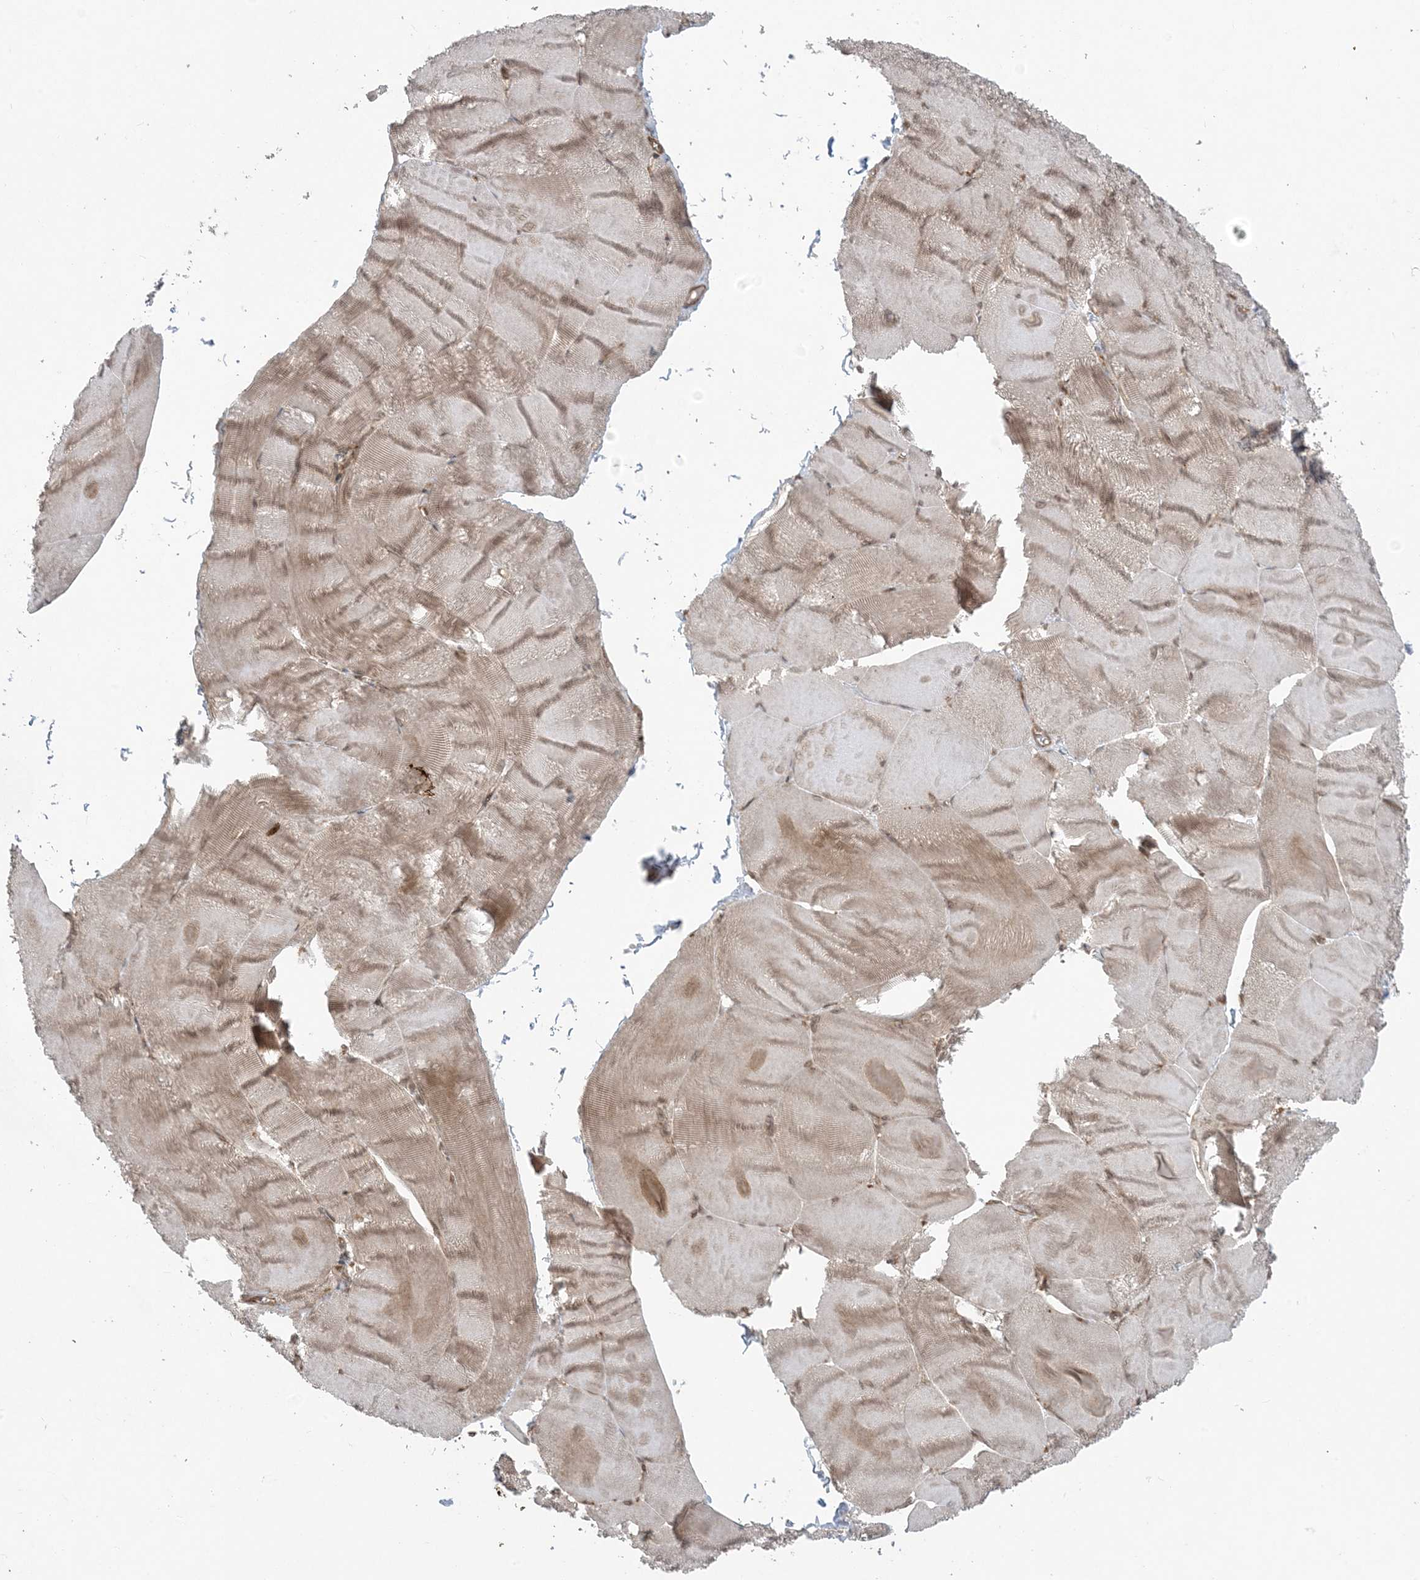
{"staining": {"intensity": "moderate", "quantity": ">75%", "location": "cytoplasmic/membranous"}, "tissue": "skeletal muscle", "cell_type": "Myocytes", "image_type": "normal", "snomed": [{"axis": "morphology", "description": "Normal tissue, NOS"}, {"axis": "morphology", "description": "Basal cell carcinoma"}, {"axis": "topography", "description": "Skeletal muscle"}], "caption": "The immunohistochemical stain highlights moderate cytoplasmic/membranous staining in myocytes of unremarkable skeletal muscle.", "gene": "DDX19B", "patient": {"sex": "female", "age": 64}}